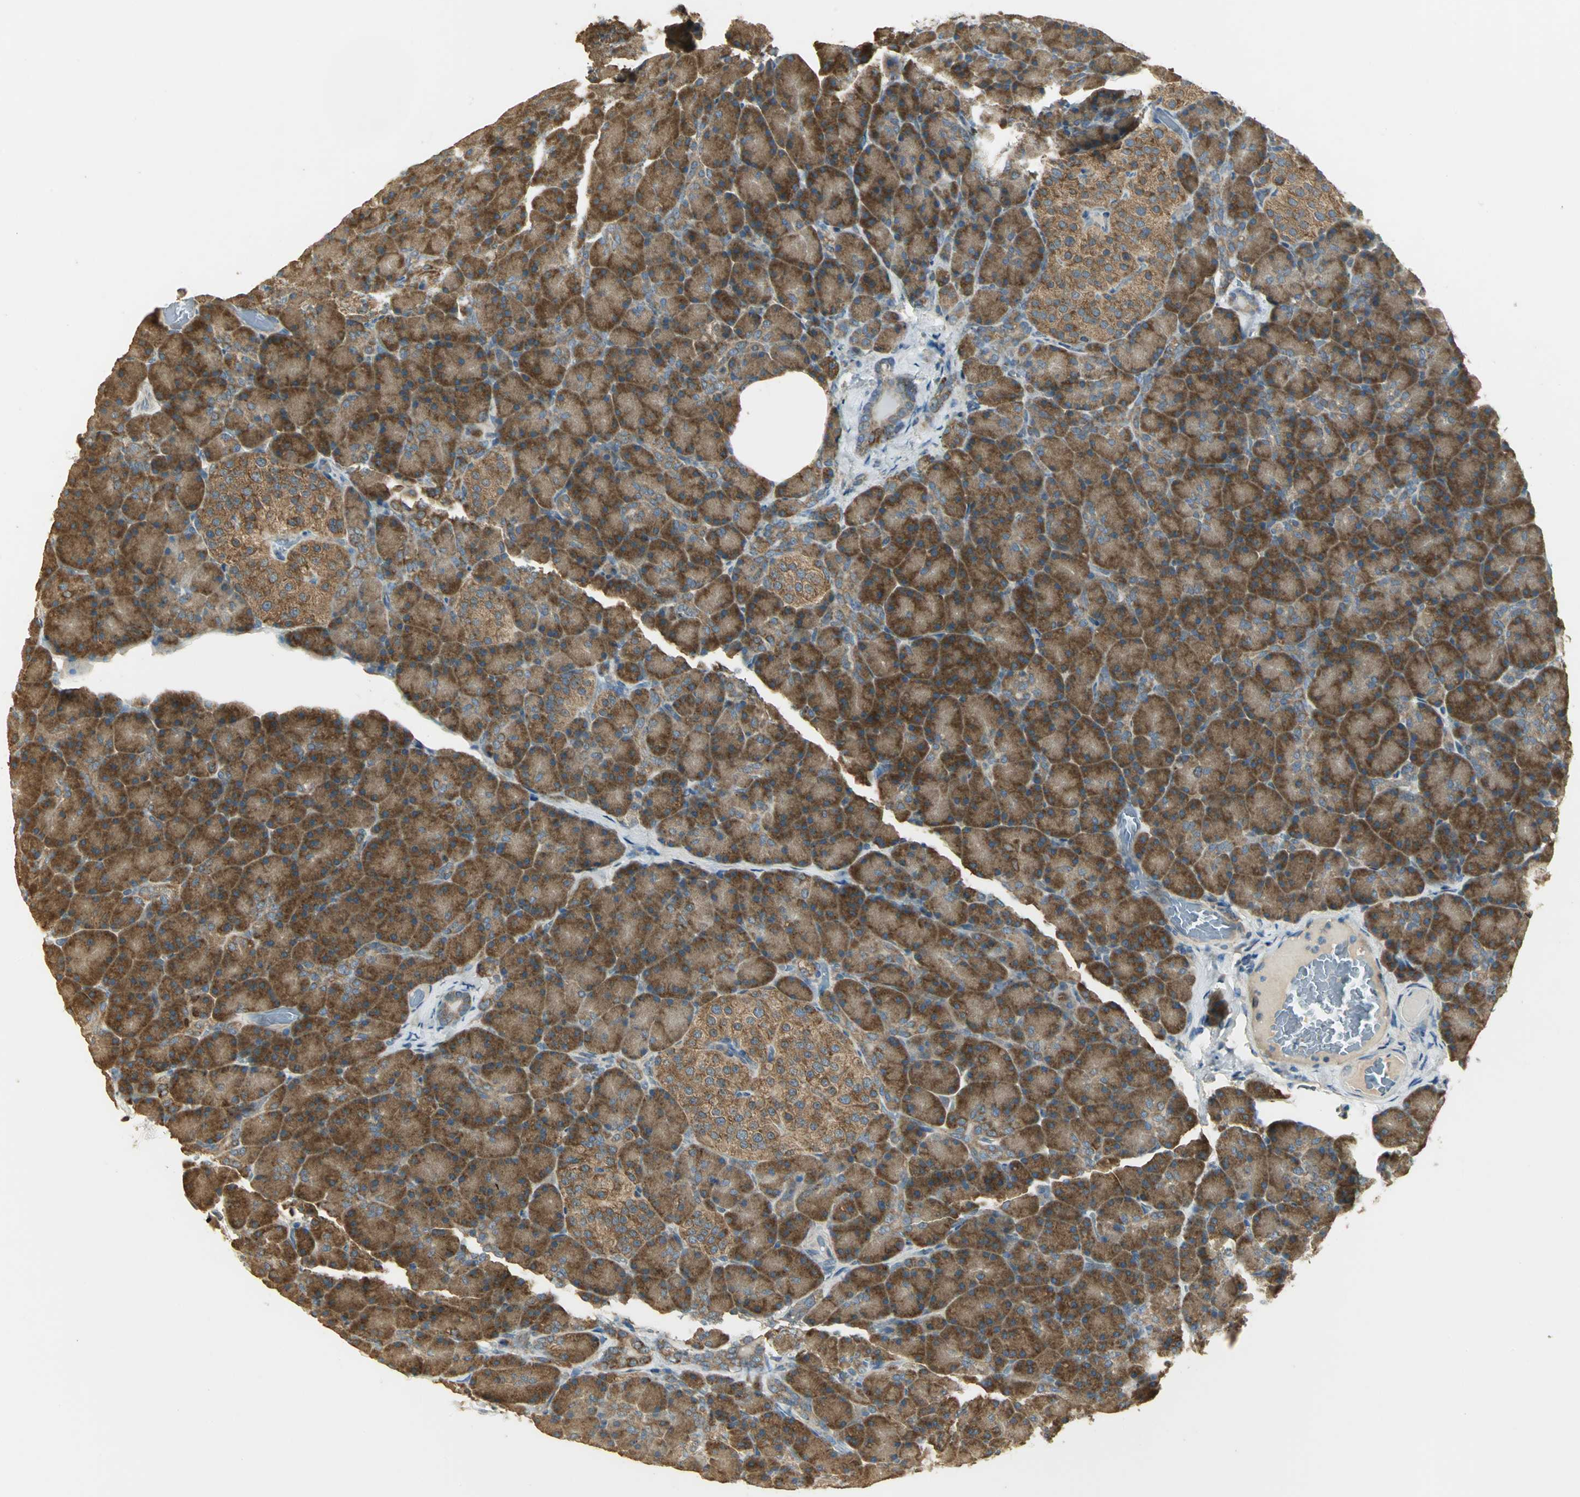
{"staining": {"intensity": "strong", "quantity": ">75%", "location": "cytoplasmic/membranous"}, "tissue": "pancreas", "cell_type": "Exocrine glandular cells", "image_type": "normal", "snomed": [{"axis": "morphology", "description": "Normal tissue, NOS"}, {"axis": "topography", "description": "Pancreas"}], "caption": "Immunohistochemistry (IHC) photomicrograph of normal human pancreas stained for a protein (brown), which exhibits high levels of strong cytoplasmic/membranous positivity in approximately >75% of exocrine glandular cells.", "gene": "RARS1", "patient": {"sex": "female", "age": 43}}